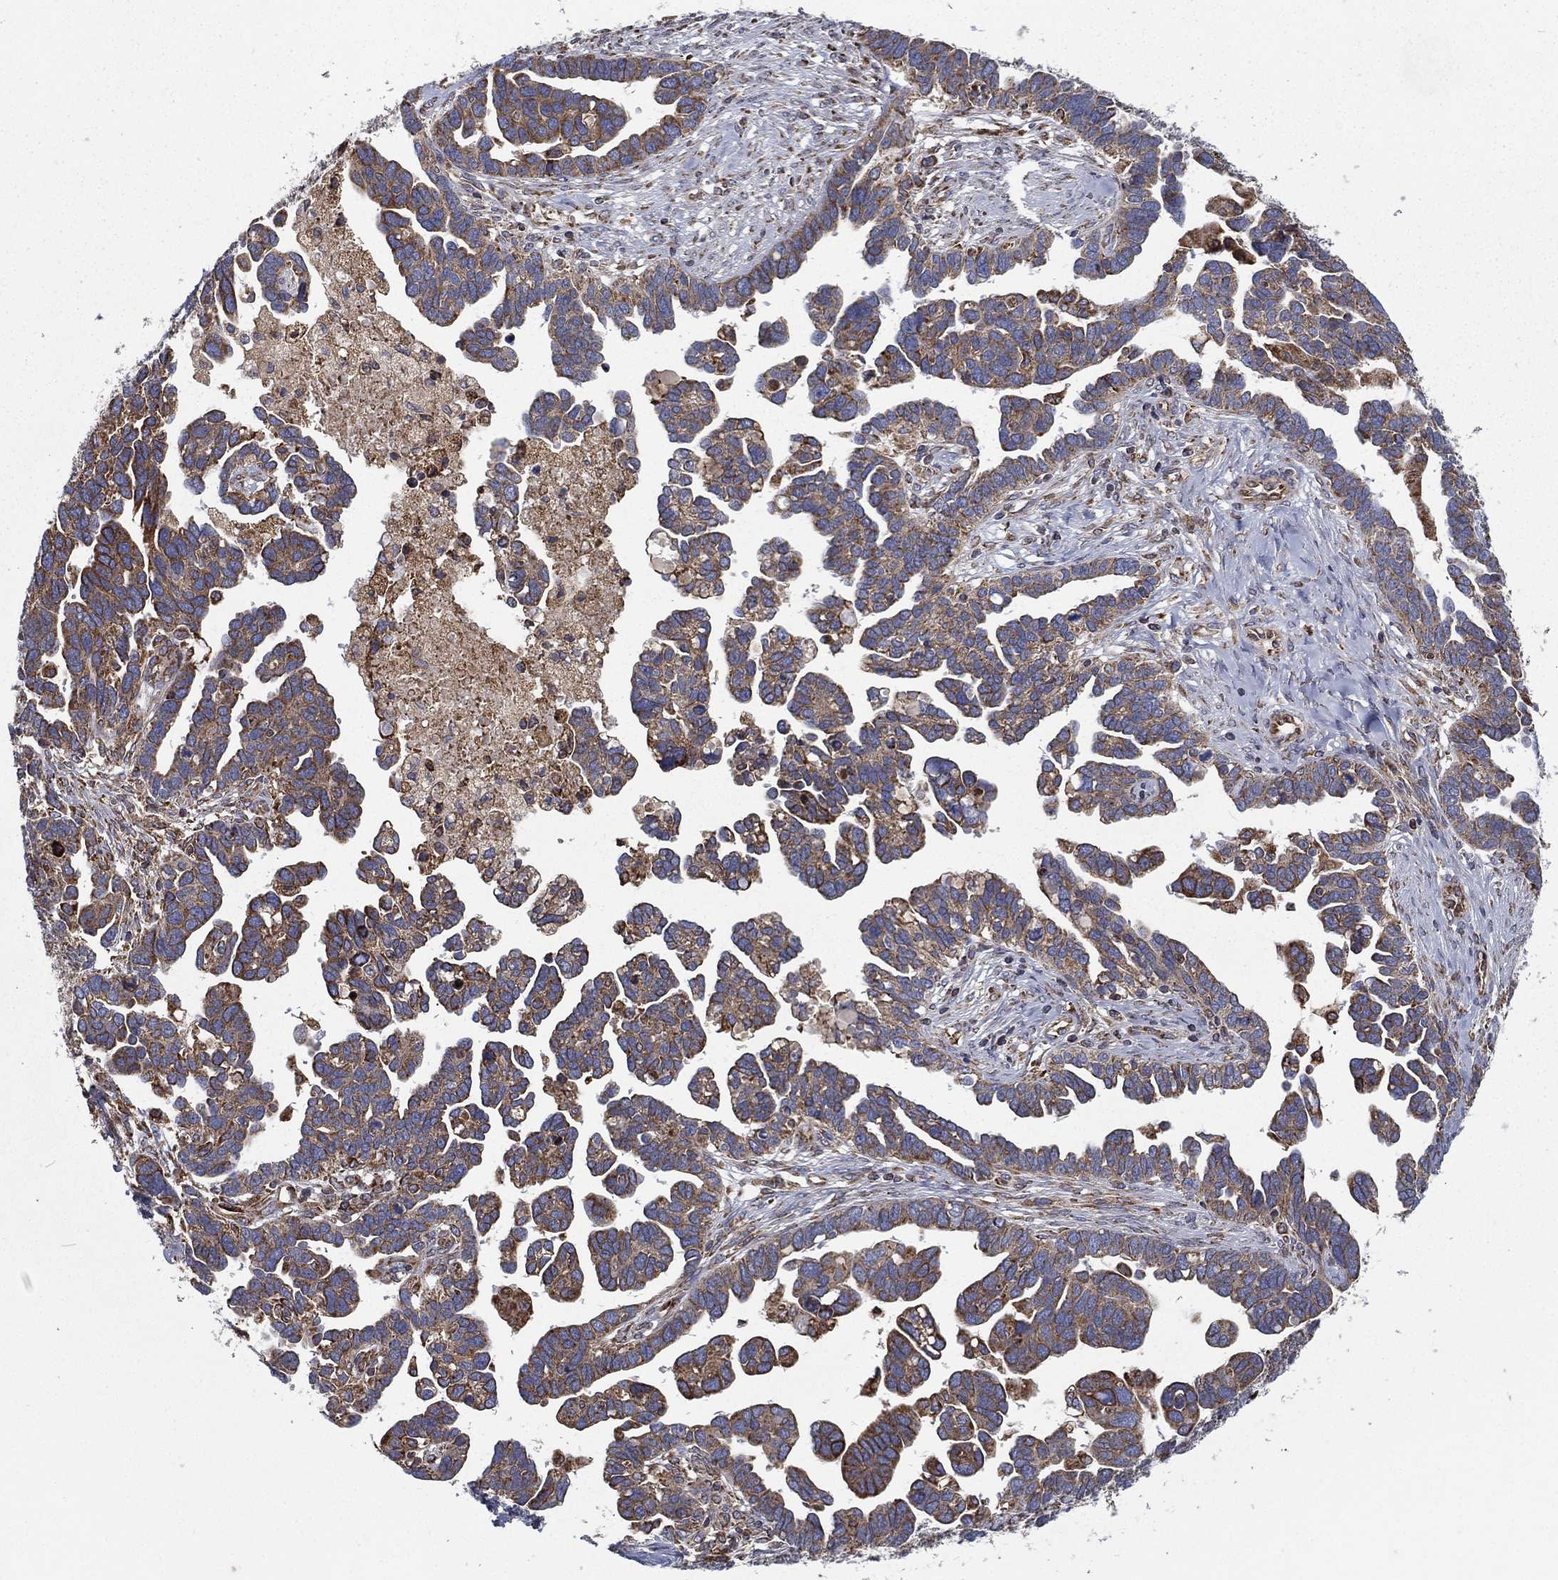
{"staining": {"intensity": "moderate", "quantity": ">75%", "location": "cytoplasmic/membranous"}, "tissue": "ovarian cancer", "cell_type": "Tumor cells", "image_type": "cancer", "snomed": [{"axis": "morphology", "description": "Cystadenocarcinoma, serous, NOS"}, {"axis": "topography", "description": "Ovary"}], "caption": "Immunohistochemical staining of human ovarian cancer (serous cystadenocarcinoma) displays medium levels of moderate cytoplasmic/membranous protein positivity in approximately >75% of tumor cells.", "gene": "MT-CYB", "patient": {"sex": "female", "age": 54}}